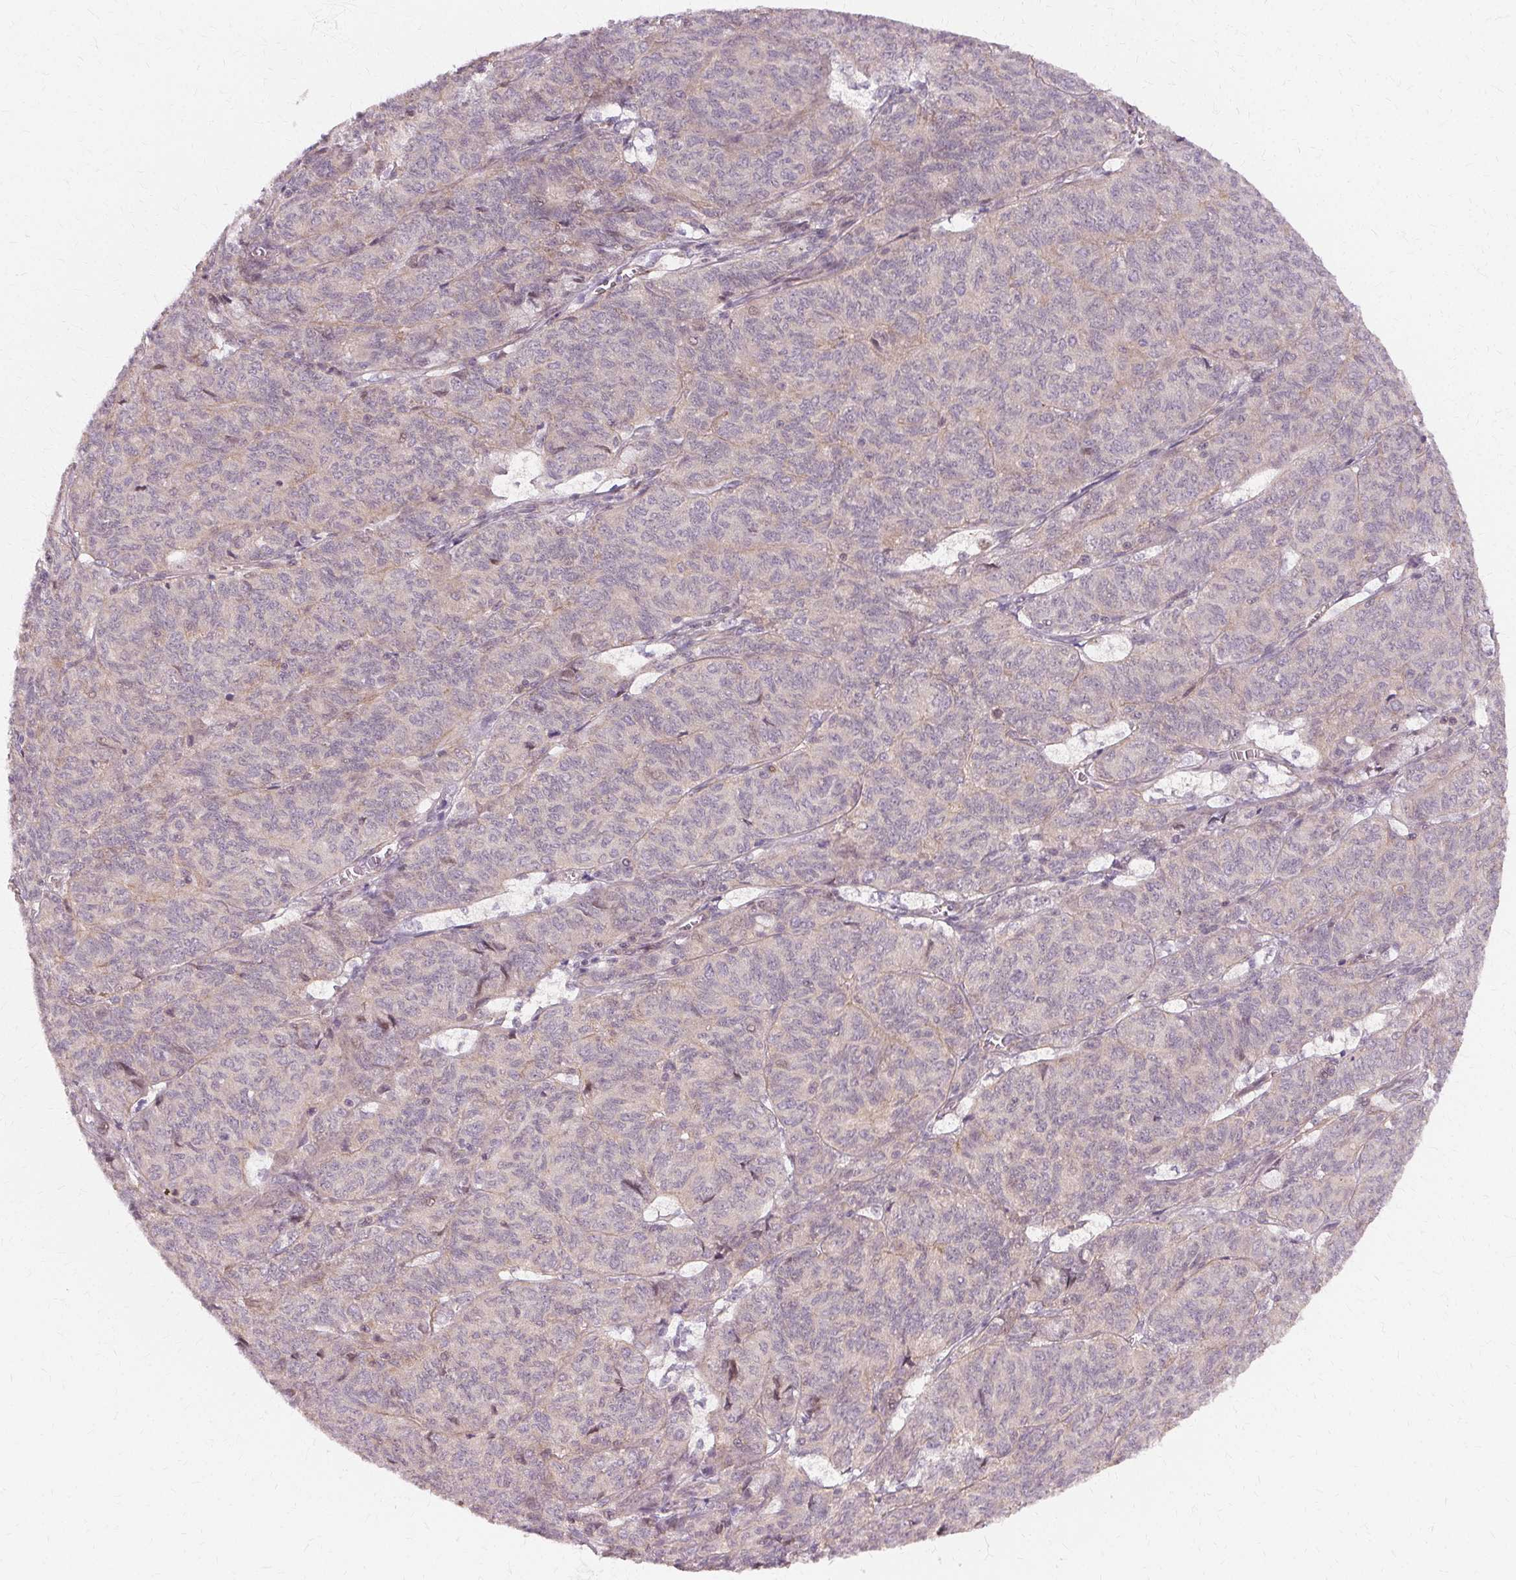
{"staining": {"intensity": "negative", "quantity": "none", "location": "none"}, "tissue": "ovarian cancer", "cell_type": "Tumor cells", "image_type": "cancer", "snomed": [{"axis": "morphology", "description": "Carcinoma, endometroid"}, {"axis": "topography", "description": "Ovary"}], "caption": "Immunohistochemical staining of human endometroid carcinoma (ovarian) exhibits no significant expression in tumor cells. (Stains: DAB immunohistochemistry (IHC) with hematoxylin counter stain, Microscopy: brightfield microscopy at high magnification).", "gene": "USP8", "patient": {"sex": "female", "age": 80}}